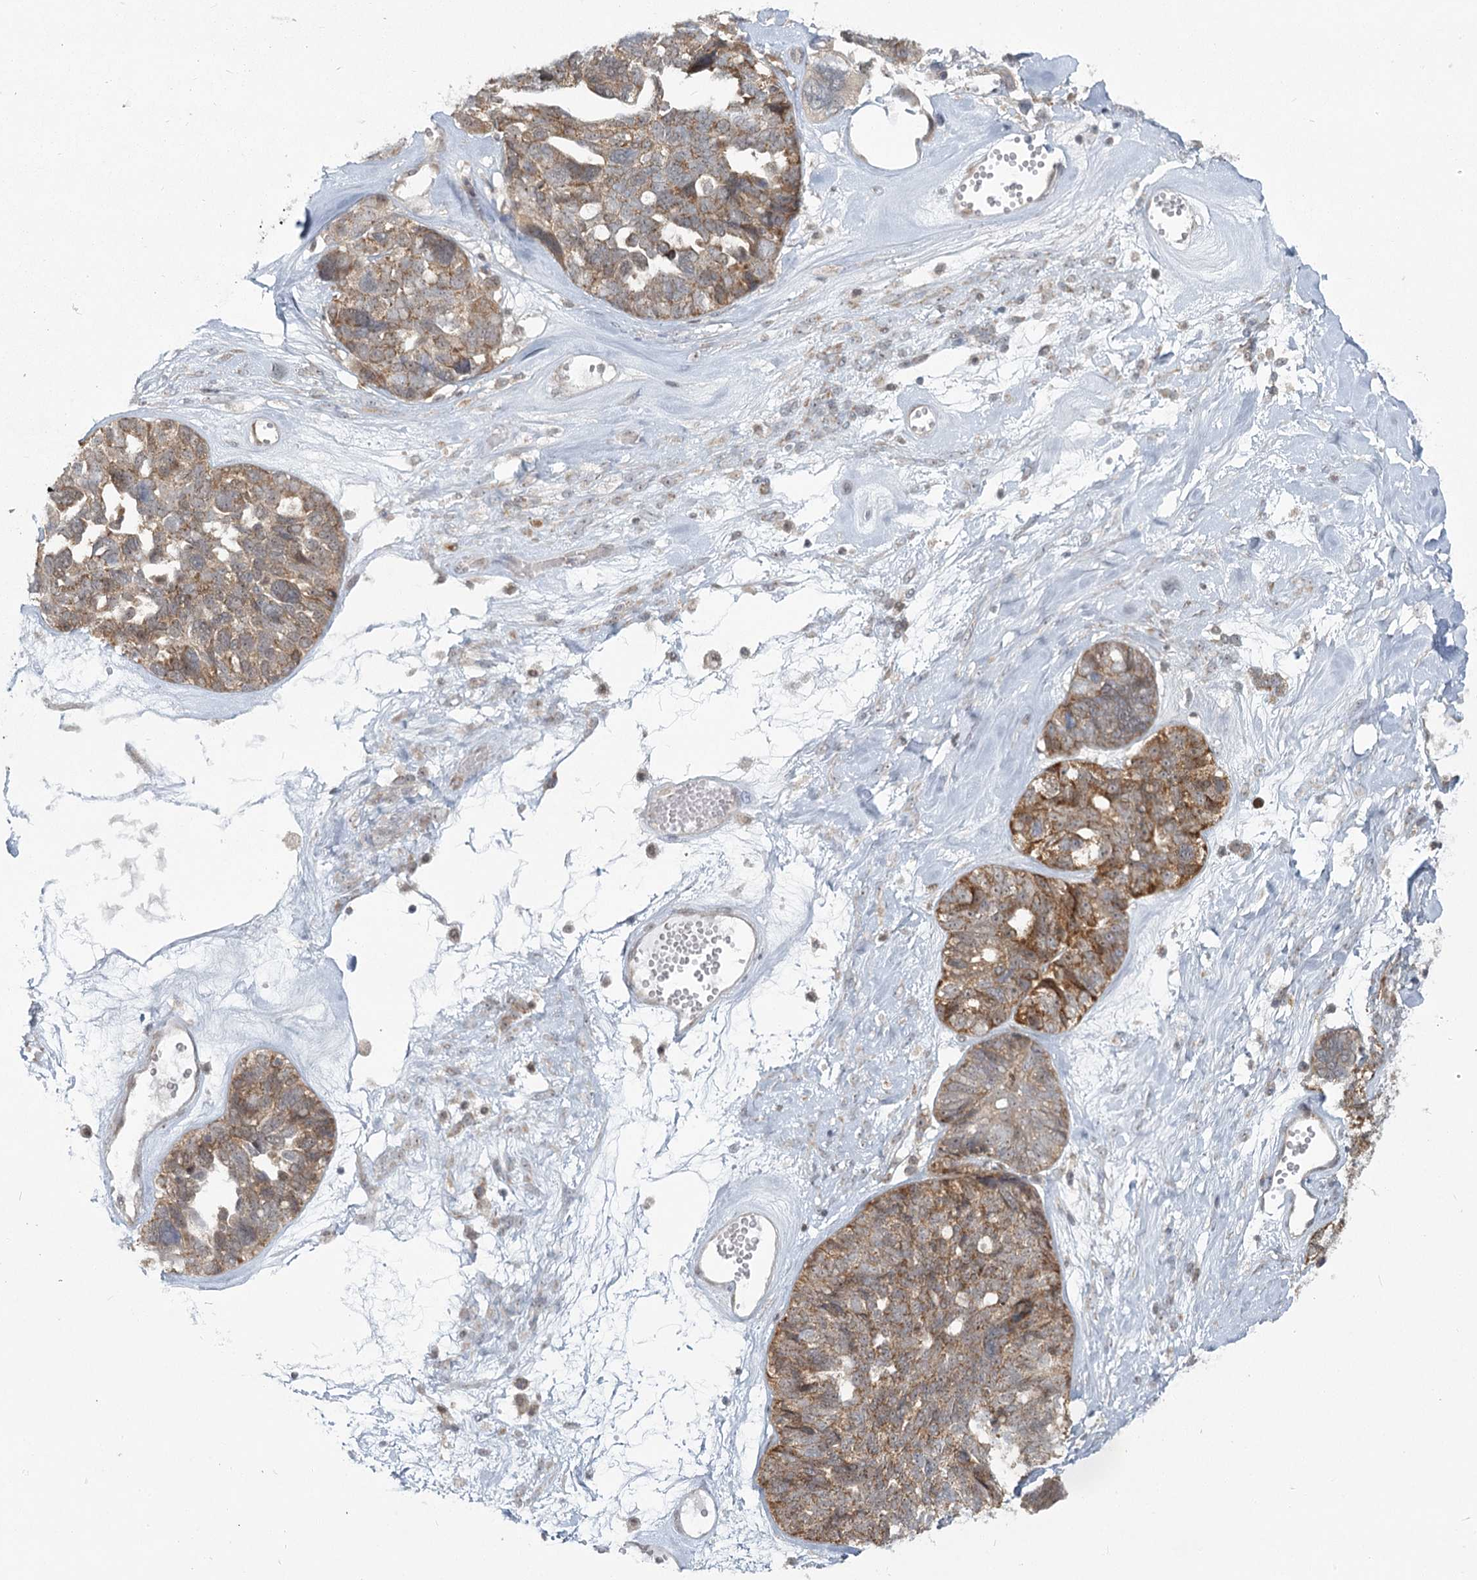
{"staining": {"intensity": "moderate", "quantity": ">75%", "location": "cytoplasmic/membranous"}, "tissue": "ovarian cancer", "cell_type": "Tumor cells", "image_type": "cancer", "snomed": [{"axis": "morphology", "description": "Cystadenocarcinoma, serous, NOS"}, {"axis": "topography", "description": "Ovary"}], "caption": "An image of human serous cystadenocarcinoma (ovarian) stained for a protein displays moderate cytoplasmic/membranous brown staining in tumor cells.", "gene": "THNSL1", "patient": {"sex": "female", "age": 79}}